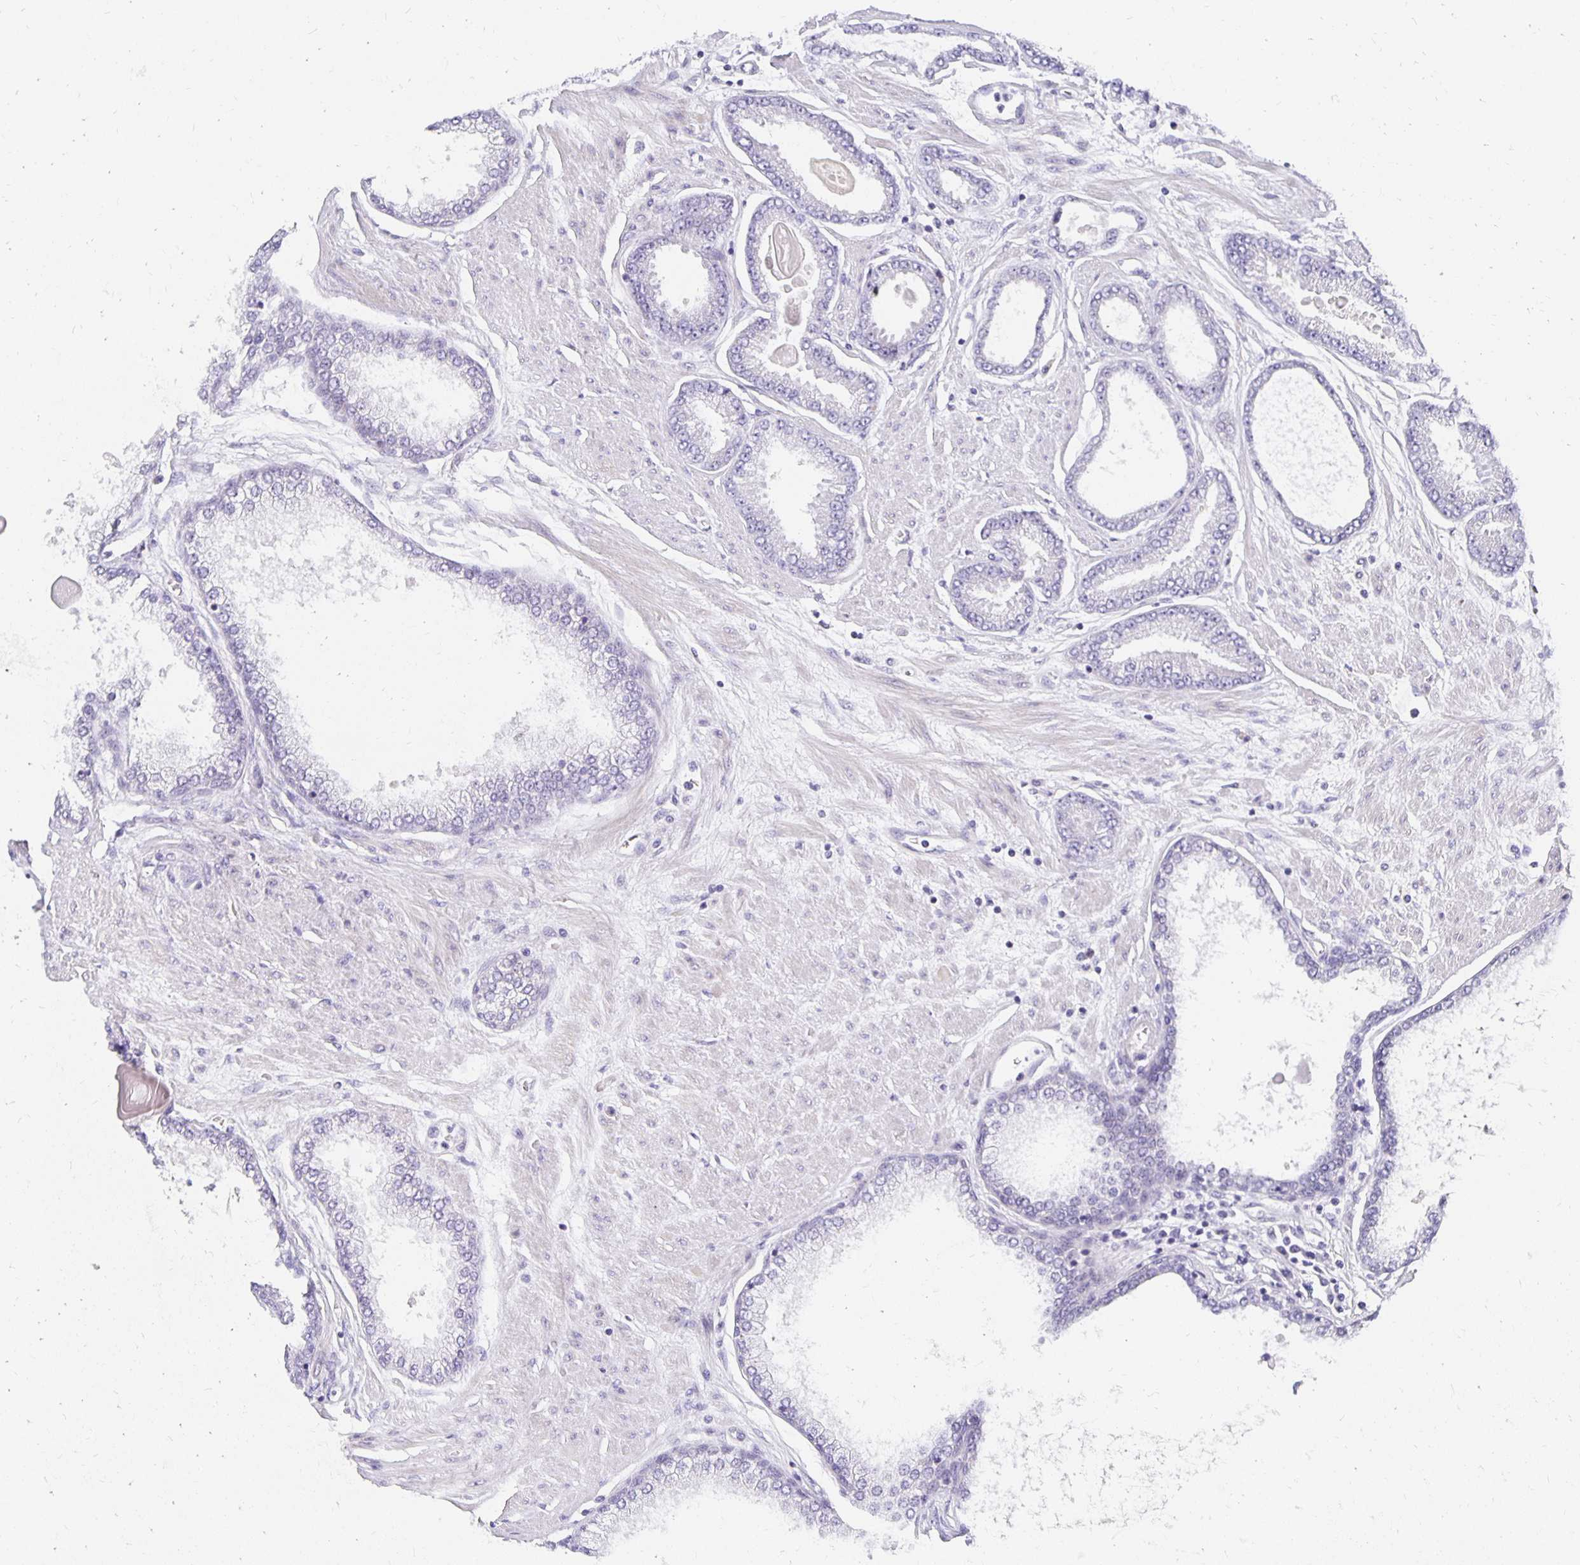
{"staining": {"intensity": "negative", "quantity": "none", "location": "none"}, "tissue": "prostate cancer", "cell_type": "Tumor cells", "image_type": "cancer", "snomed": [{"axis": "morphology", "description": "Adenocarcinoma, Low grade"}, {"axis": "topography", "description": "Prostate"}], "caption": "The IHC image has no significant staining in tumor cells of prostate cancer (low-grade adenocarcinoma) tissue.", "gene": "PLOD1", "patient": {"sex": "male", "age": 67}}